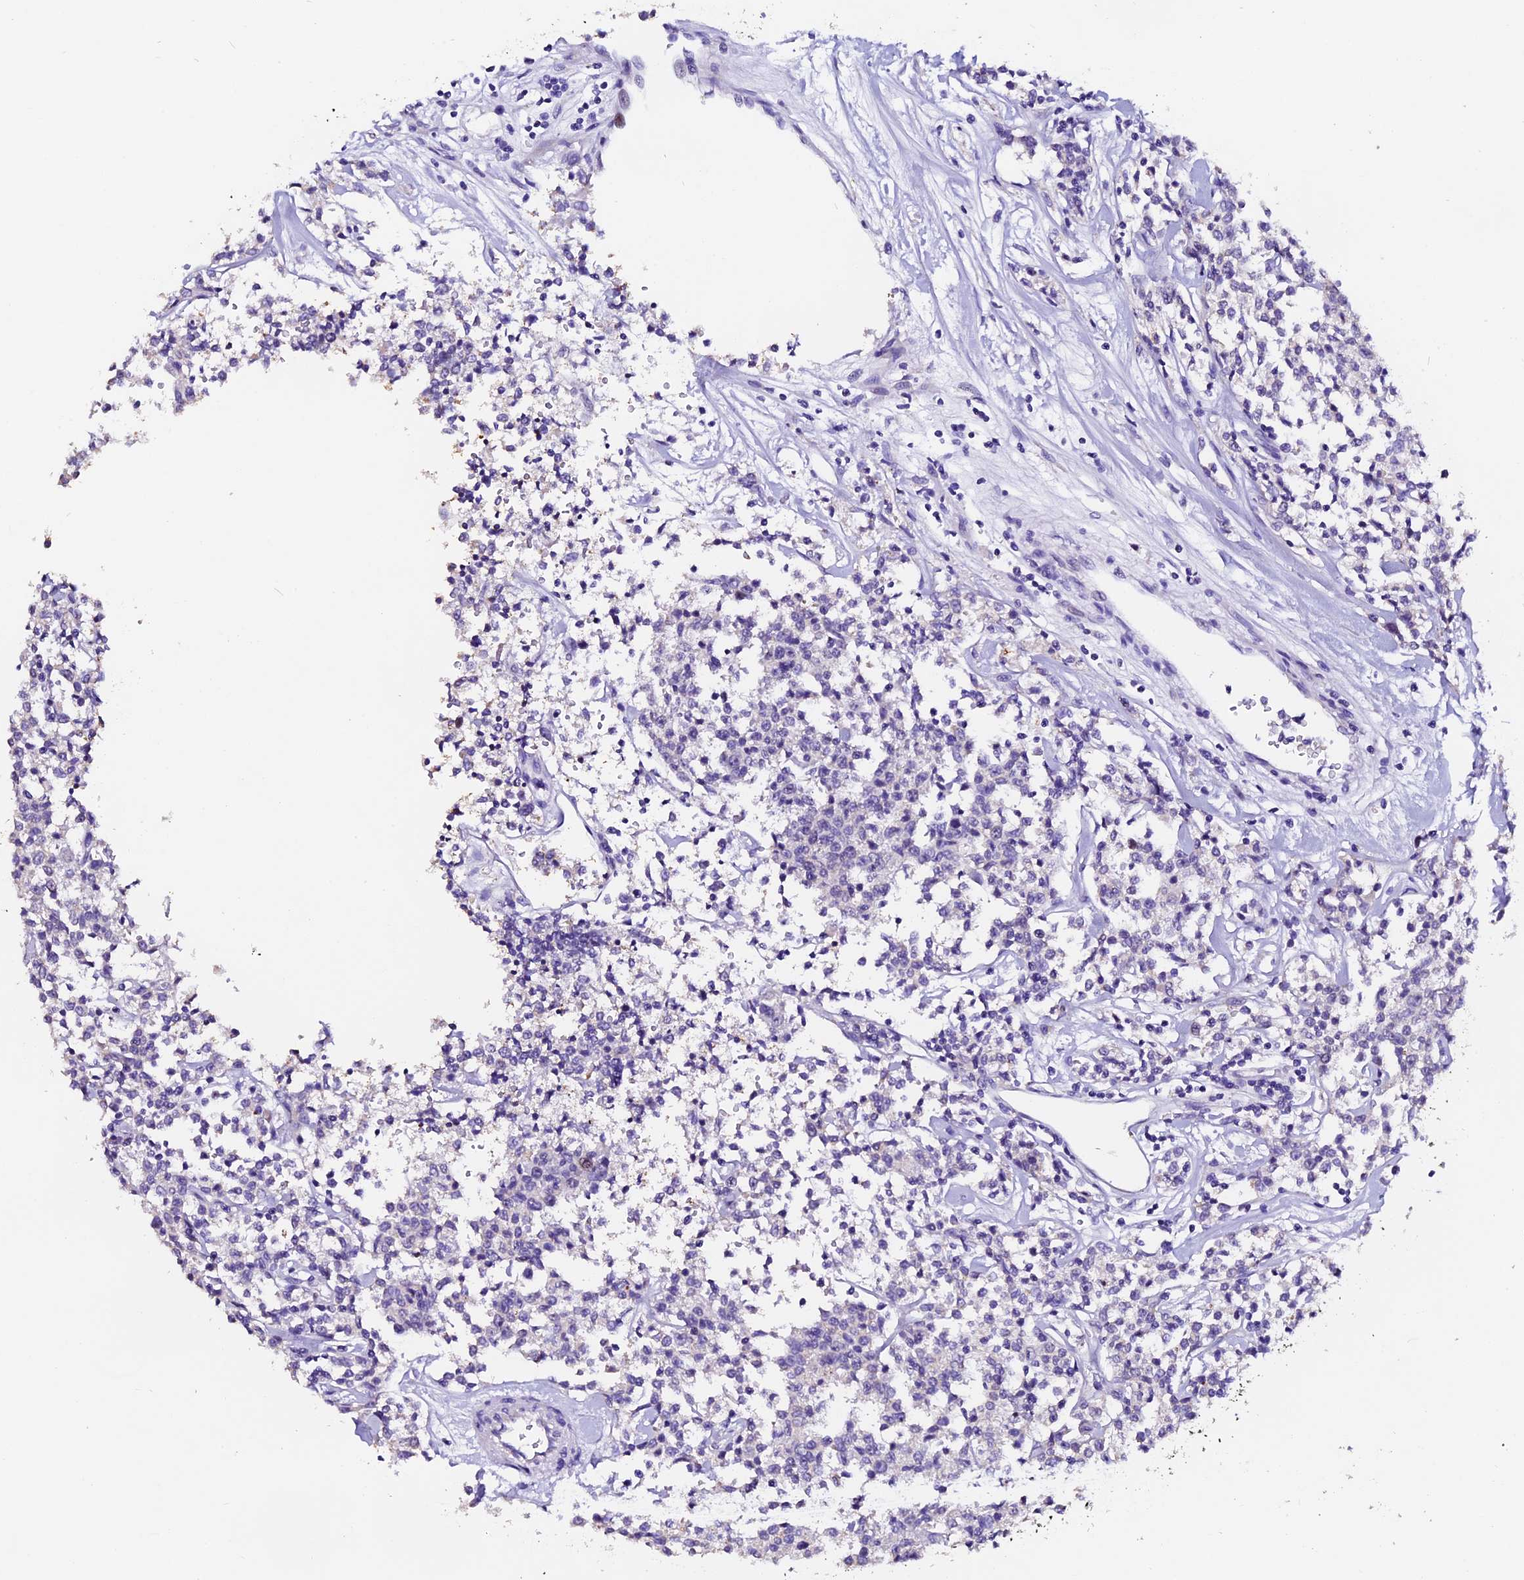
{"staining": {"intensity": "negative", "quantity": "none", "location": "none"}, "tissue": "lymphoma", "cell_type": "Tumor cells", "image_type": "cancer", "snomed": [{"axis": "morphology", "description": "Malignant lymphoma, non-Hodgkin's type, Low grade"}, {"axis": "topography", "description": "Small intestine"}], "caption": "A photomicrograph of human lymphoma is negative for staining in tumor cells. (DAB immunohistochemistry (IHC) with hematoxylin counter stain).", "gene": "FBXW9", "patient": {"sex": "female", "age": 59}}